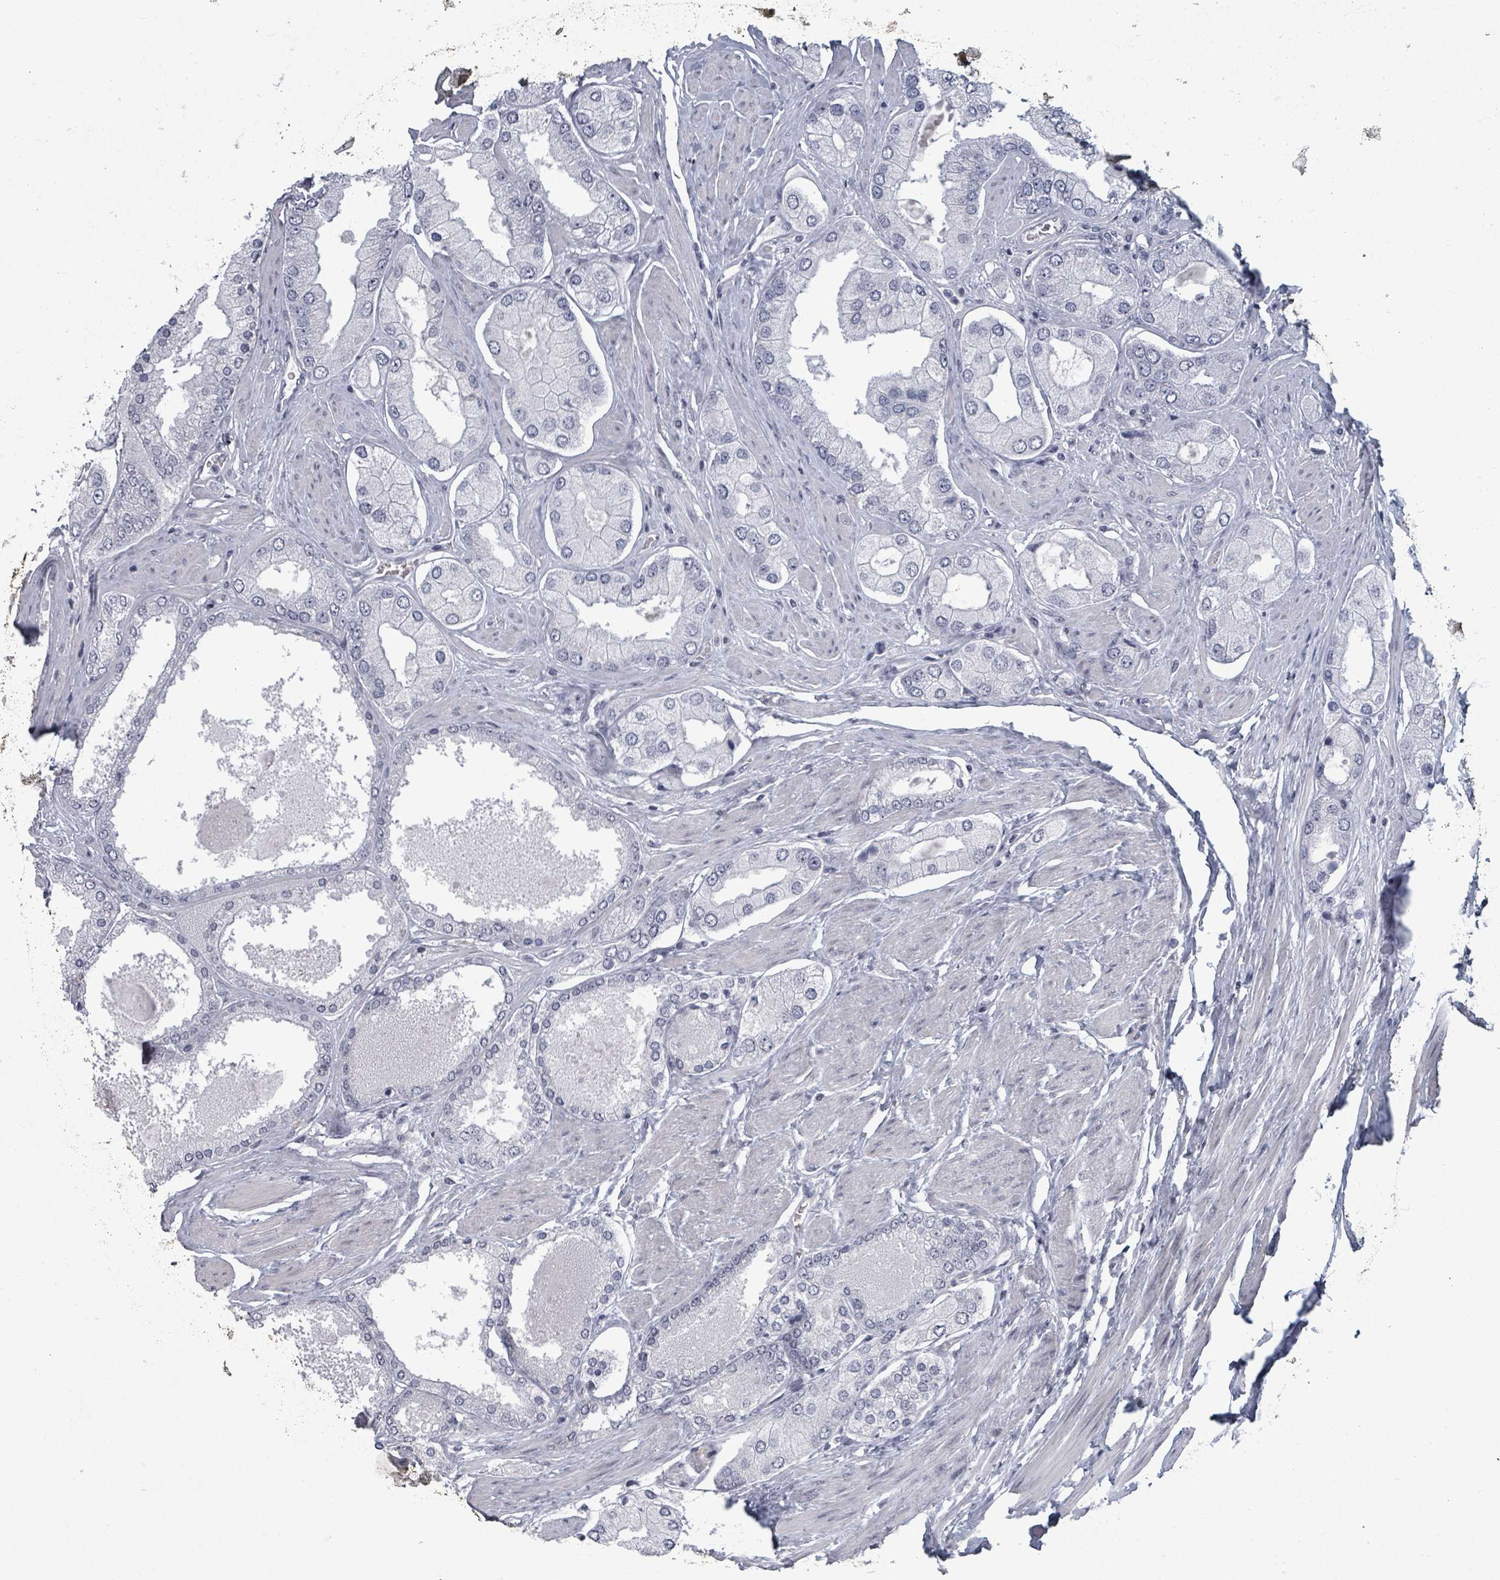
{"staining": {"intensity": "negative", "quantity": "none", "location": "none"}, "tissue": "prostate cancer", "cell_type": "Tumor cells", "image_type": "cancer", "snomed": [{"axis": "morphology", "description": "Adenocarcinoma, Low grade"}, {"axis": "topography", "description": "Prostate"}], "caption": "There is no significant staining in tumor cells of prostate cancer.", "gene": "ERCC5", "patient": {"sex": "male", "age": 42}}